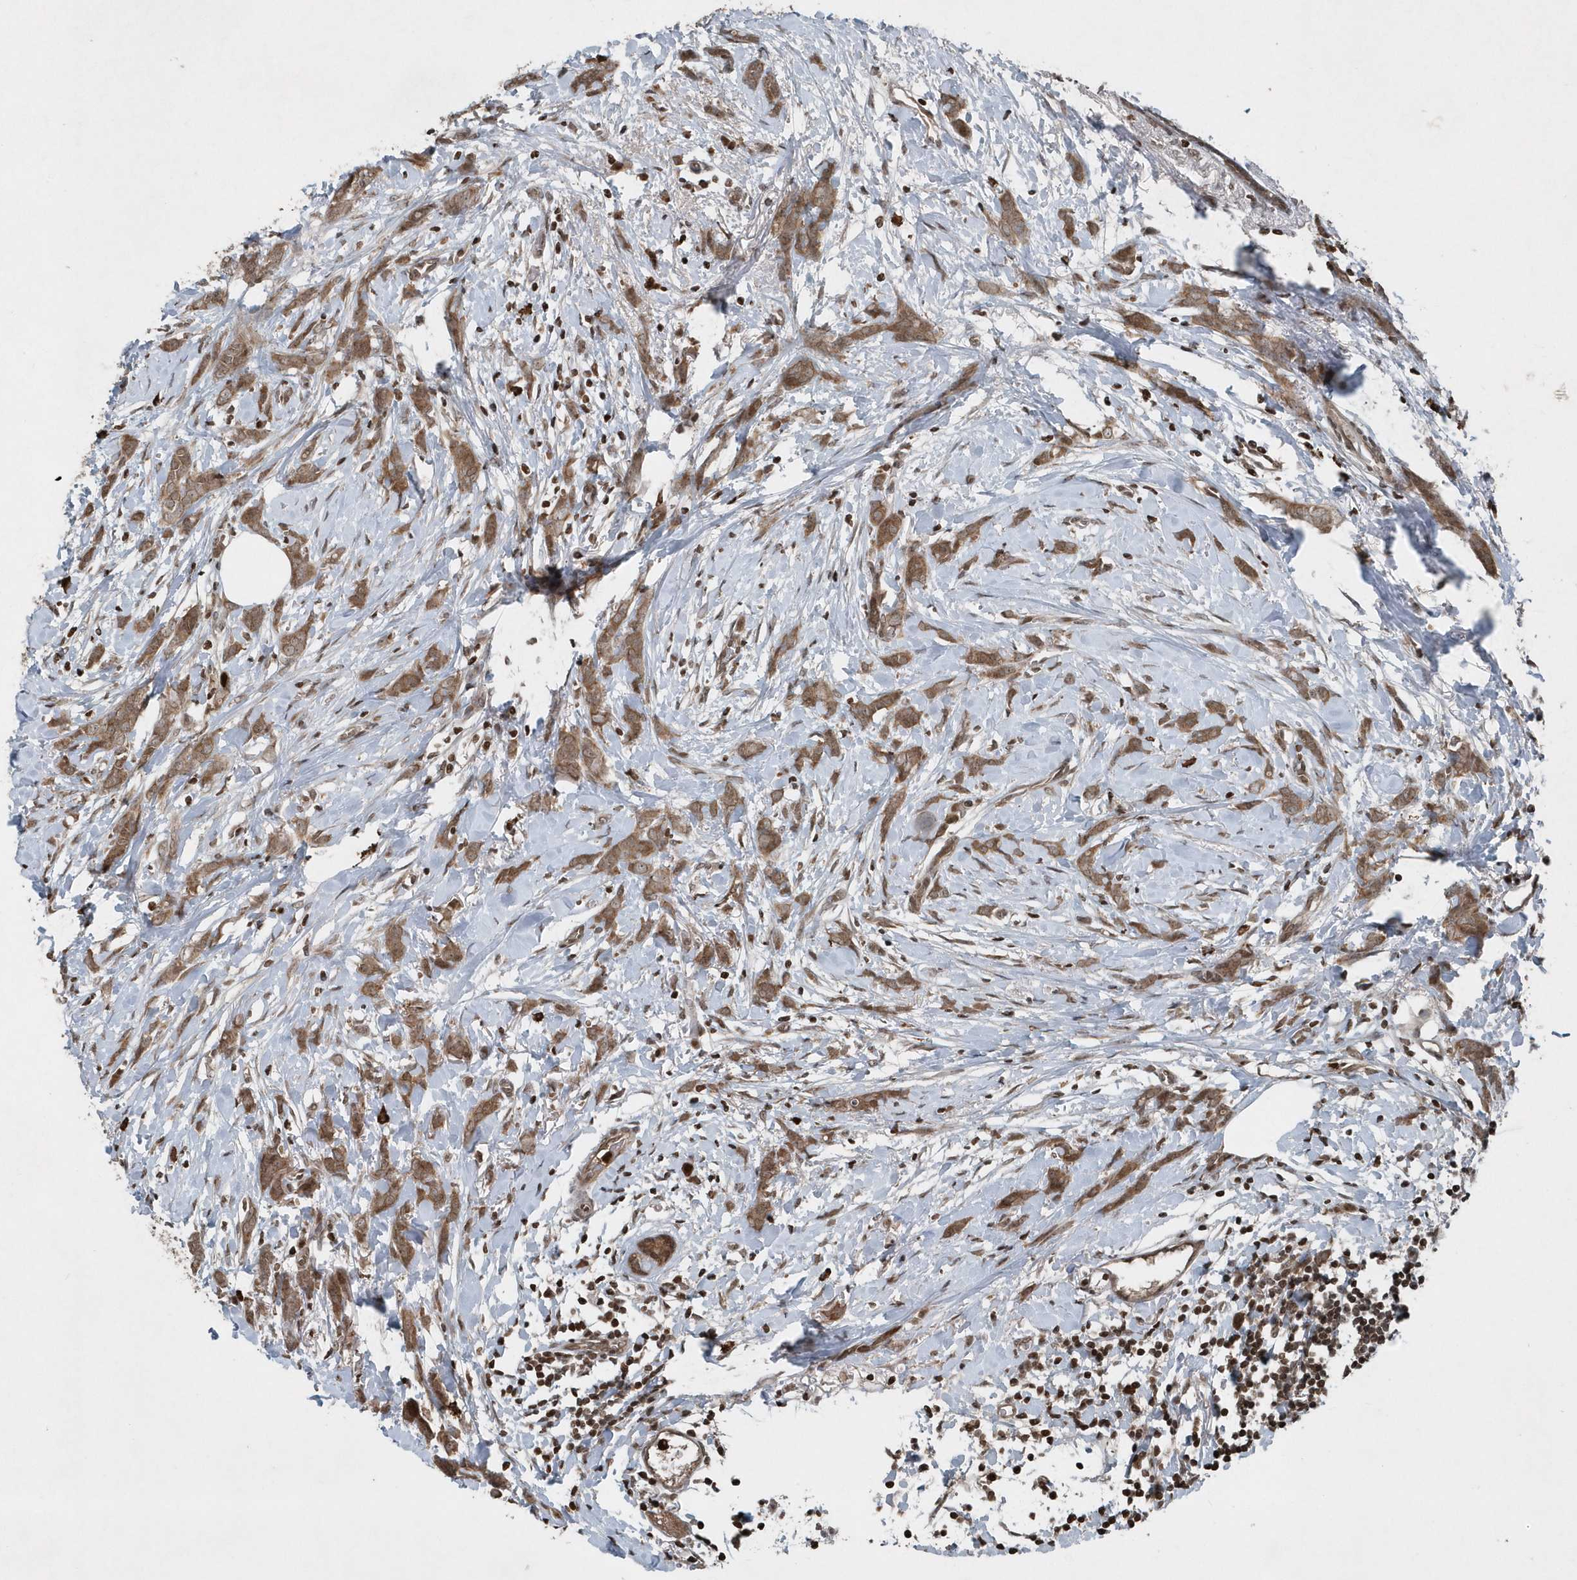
{"staining": {"intensity": "moderate", "quantity": ">75%", "location": "cytoplasmic/membranous"}, "tissue": "breast cancer", "cell_type": "Tumor cells", "image_type": "cancer", "snomed": [{"axis": "morphology", "description": "Lobular carcinoma, in situ"}, {"axis": "morphology", "description": "Lobular carcinoma"}, {"axis": "topography", "description": "Breast"}], "caption": "Approximately >75% of tumor cells in breast cancer (lobular carcinoma in situ) demonstrate moderate cytoplasmic/membranous protein positivity as visualized by brown immunohistochemical staining.", "gene": "EIF2B1", "patient": {"sex": "female", "age": 41}}